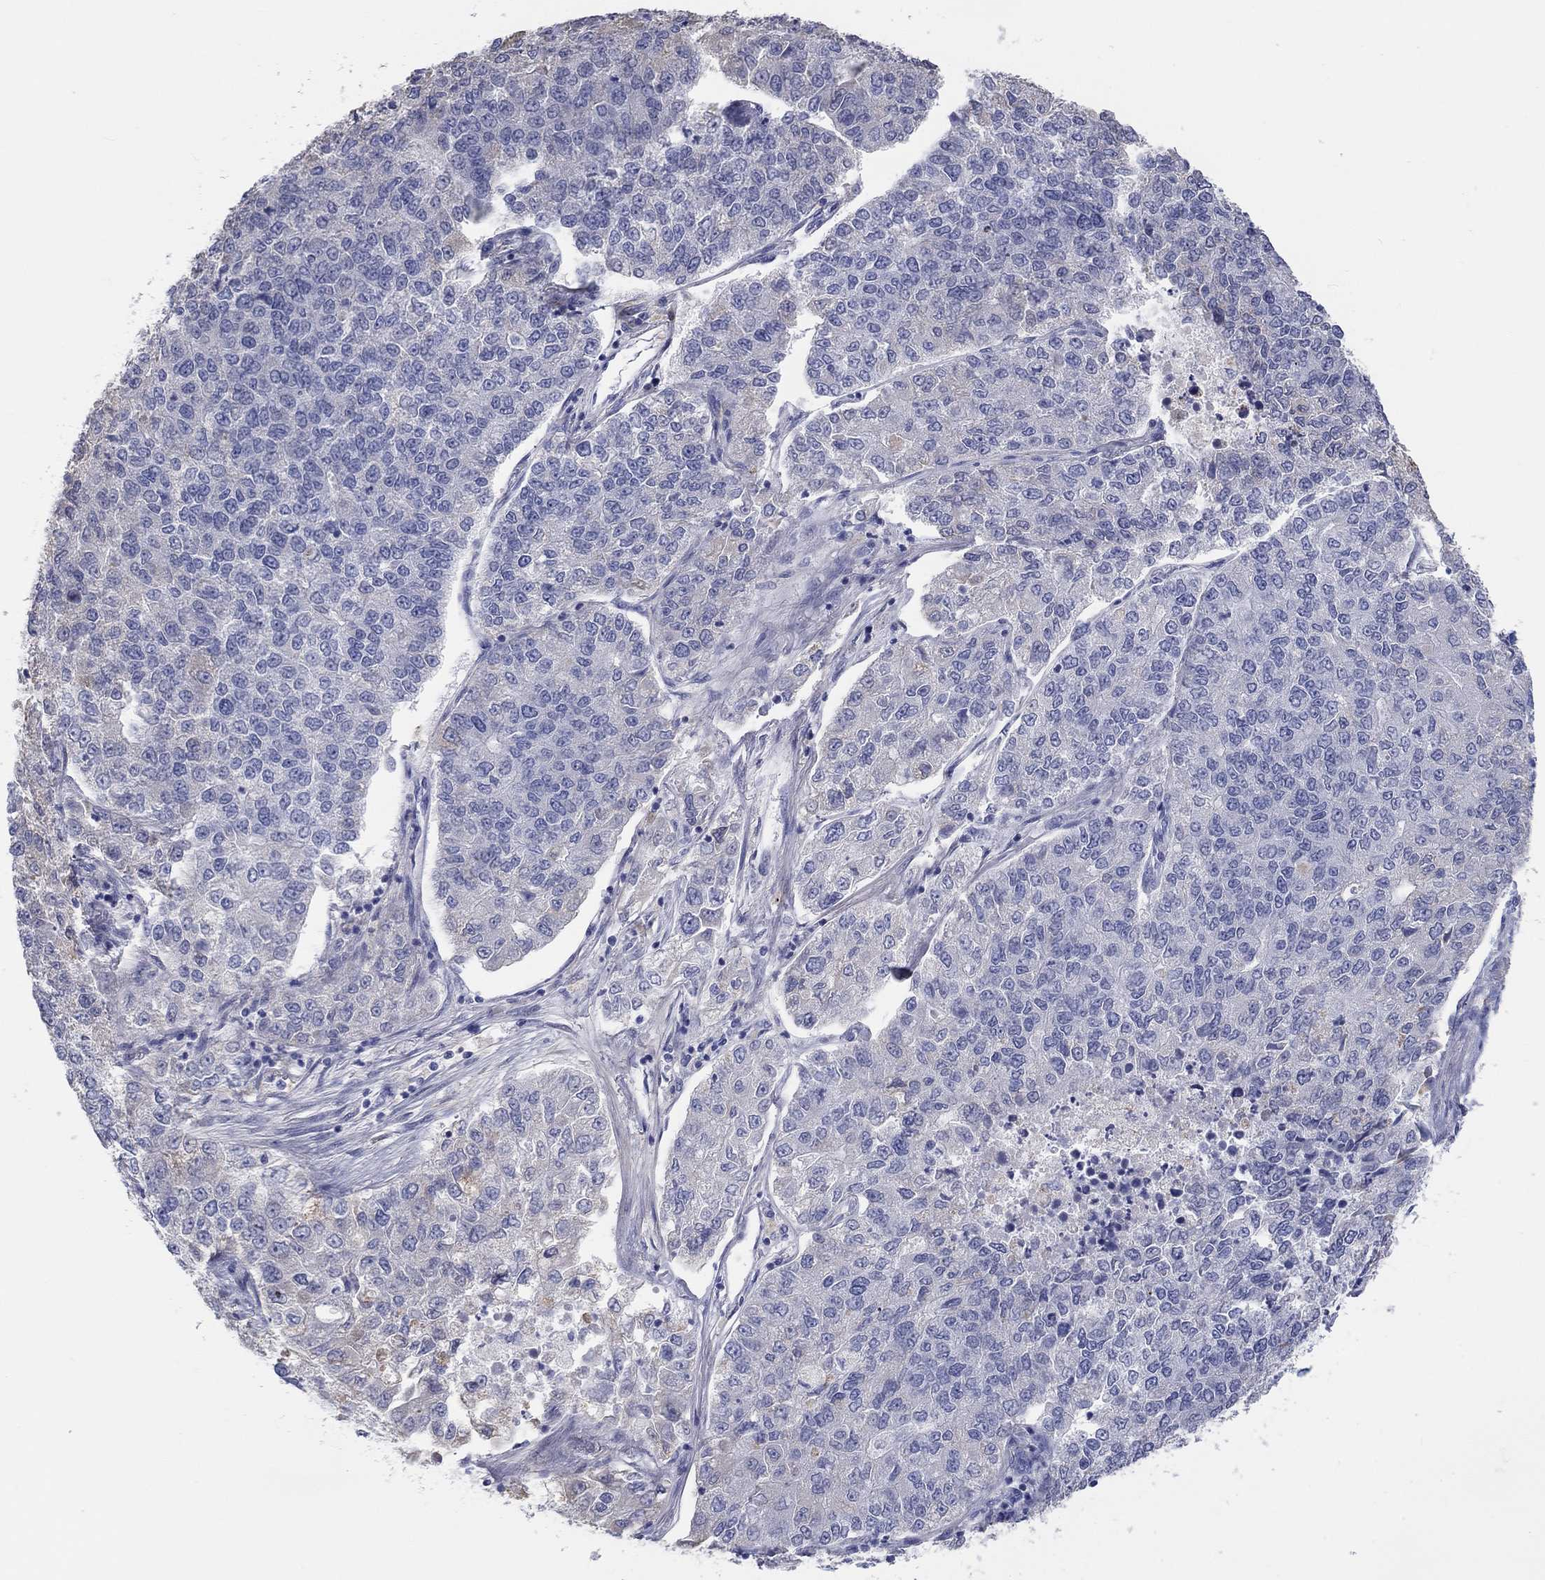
{"staining": {"intensity": "weak", "quantity": "<25%", "location": "cytoplasmic/membranous"}, "tissue": "lung cancer", "cell_type": "Tumor cells", "image_type": "cancer", "snomed": [{"axis": "morphology", "description": "Adenocarcinoma, NOS"}, {"axis": "topography", "description": "Lung"}], "caption": "A high-resolution micrograph shows immunohistochemistry (IHC) staining of lung cancer, which demonstrates no significant positivity in tumor cells.", "gene": "LRRC4C", "patient": {"sex": "male", "age": 49}}